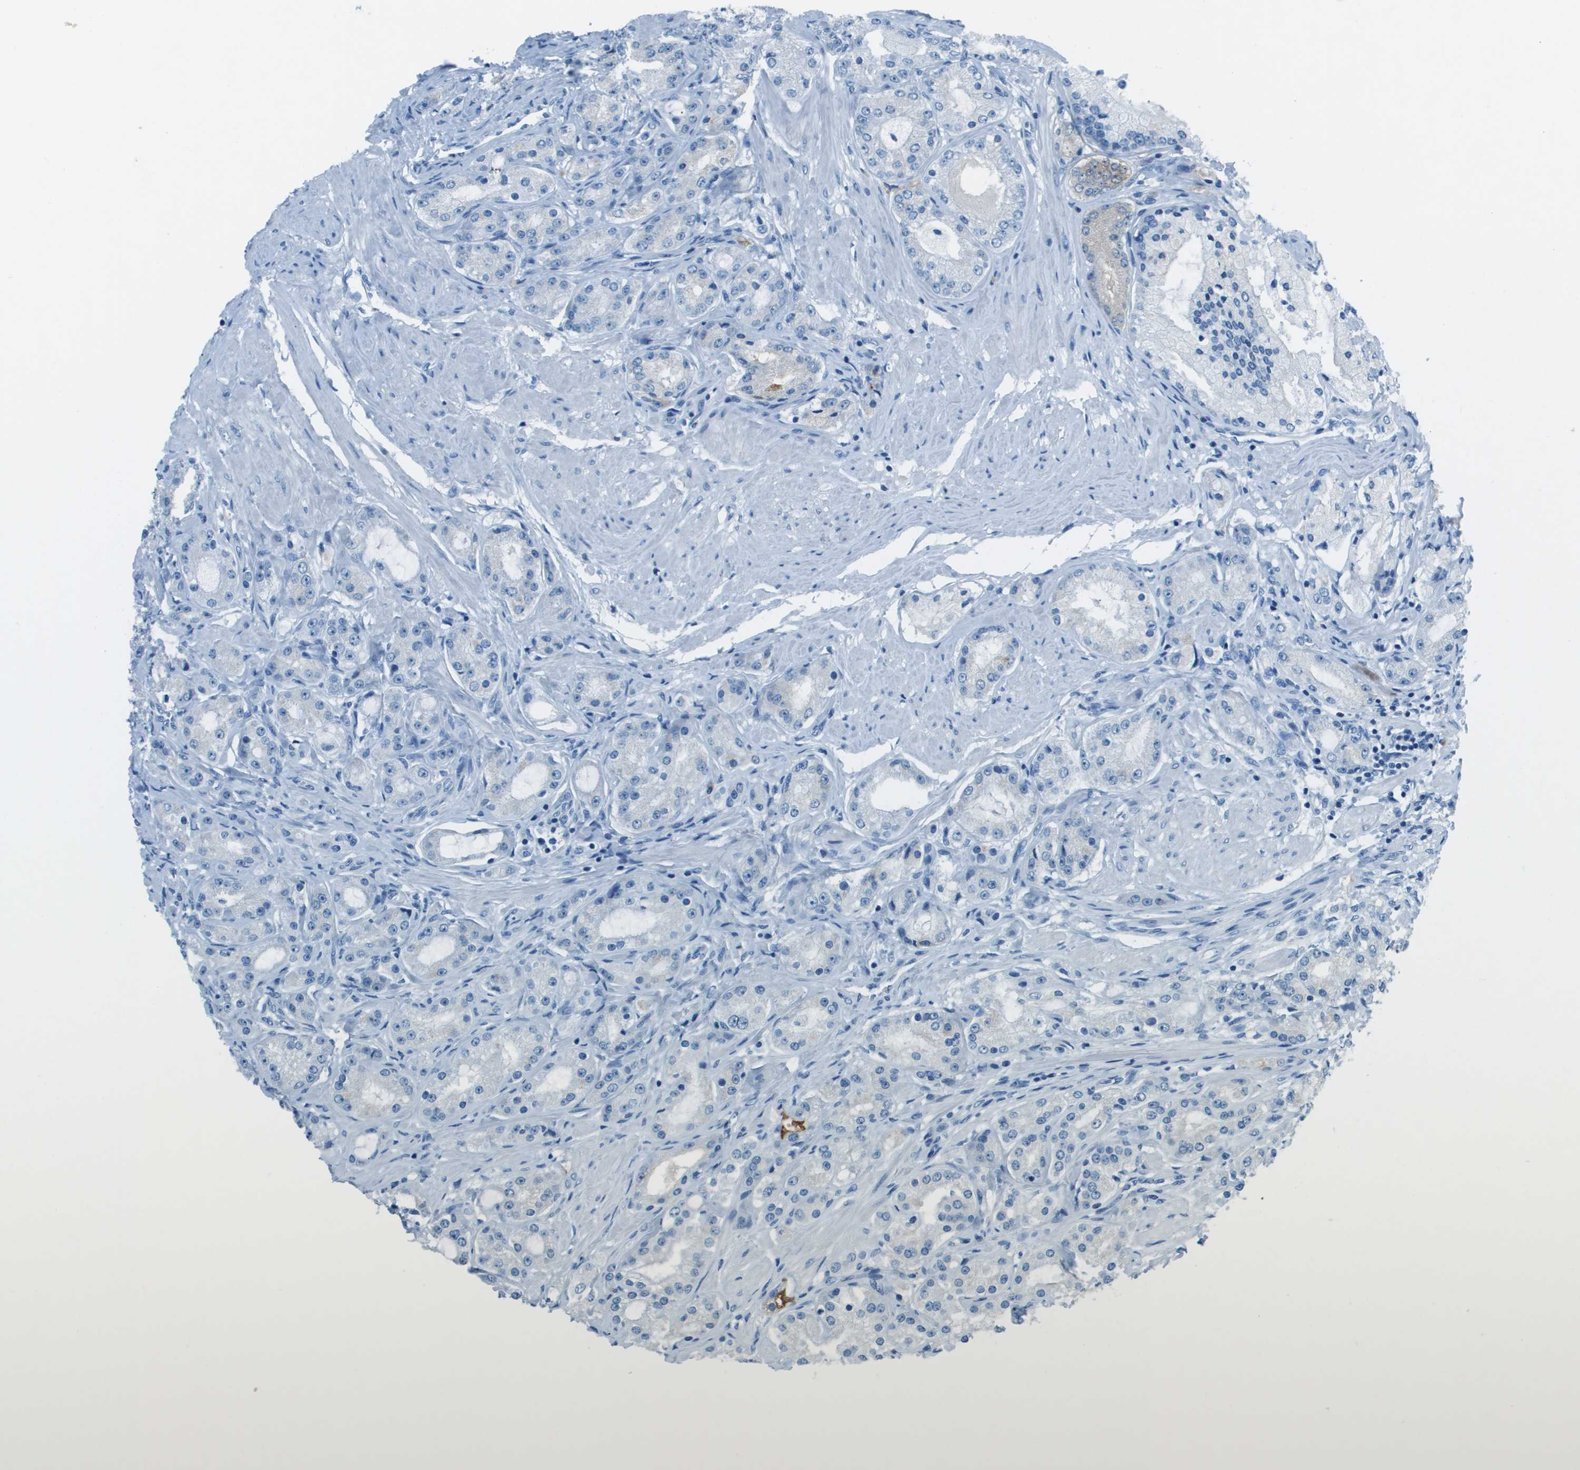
{"staining": {"intensity": "negative", "quantity": "none", "location": "none"}, "tissue": "prostate cancer", "cell_type": "Tumor cells", "image_type": "cancer", "snomed": [{"axis": "morphology", "description": "Adenocarcinoma, Low grade"}, {"axis": "topography", "description": "Prostate"}], "caption": "Image shows no significant protein positivity in tumor cells of prostate low-grade adenocarcinoma.", "gene": "SLC16A10", "patient": {"sex": "male", "age": 63}}